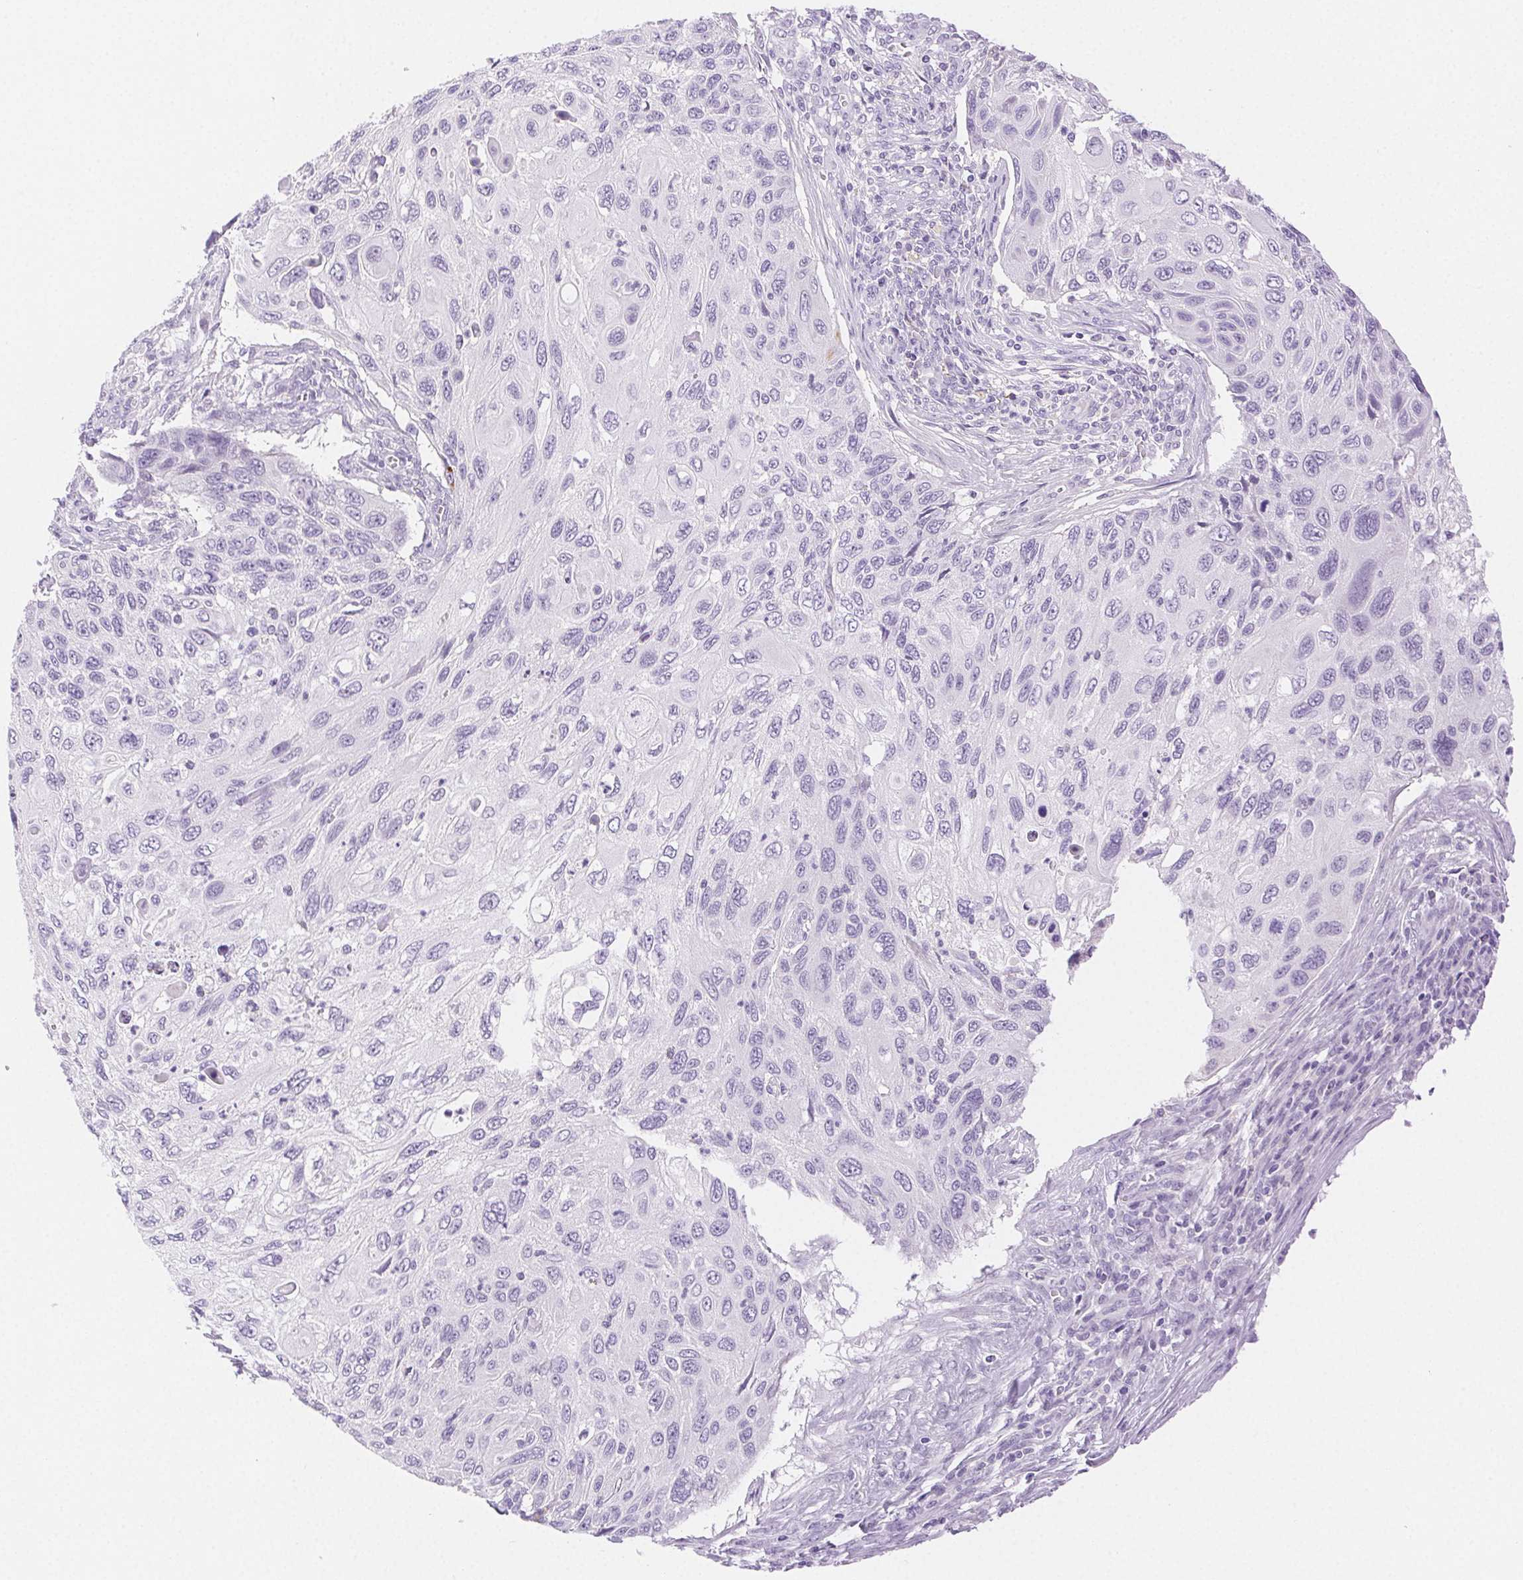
{"staining": {"intensity": "negative", "quantity": "none", "location": "none"}, "tissue": "cervical cancer", "cell_type": "Tumor cells", "image_type": "cancer", "snomed": [{"axis": "morphology", "description": "Squamous cell carcinoma, NOS"}, {"axis": "topography", "description": "Cervix"}], "caption": "A high-resolution micrograph shows immunohistochemistry (IHC) staining of cervical cancer, which demonstrates no significant expression in tumor cells.", "gene": "SPACA4", "patient": {"sex": "female", "age": 70}}